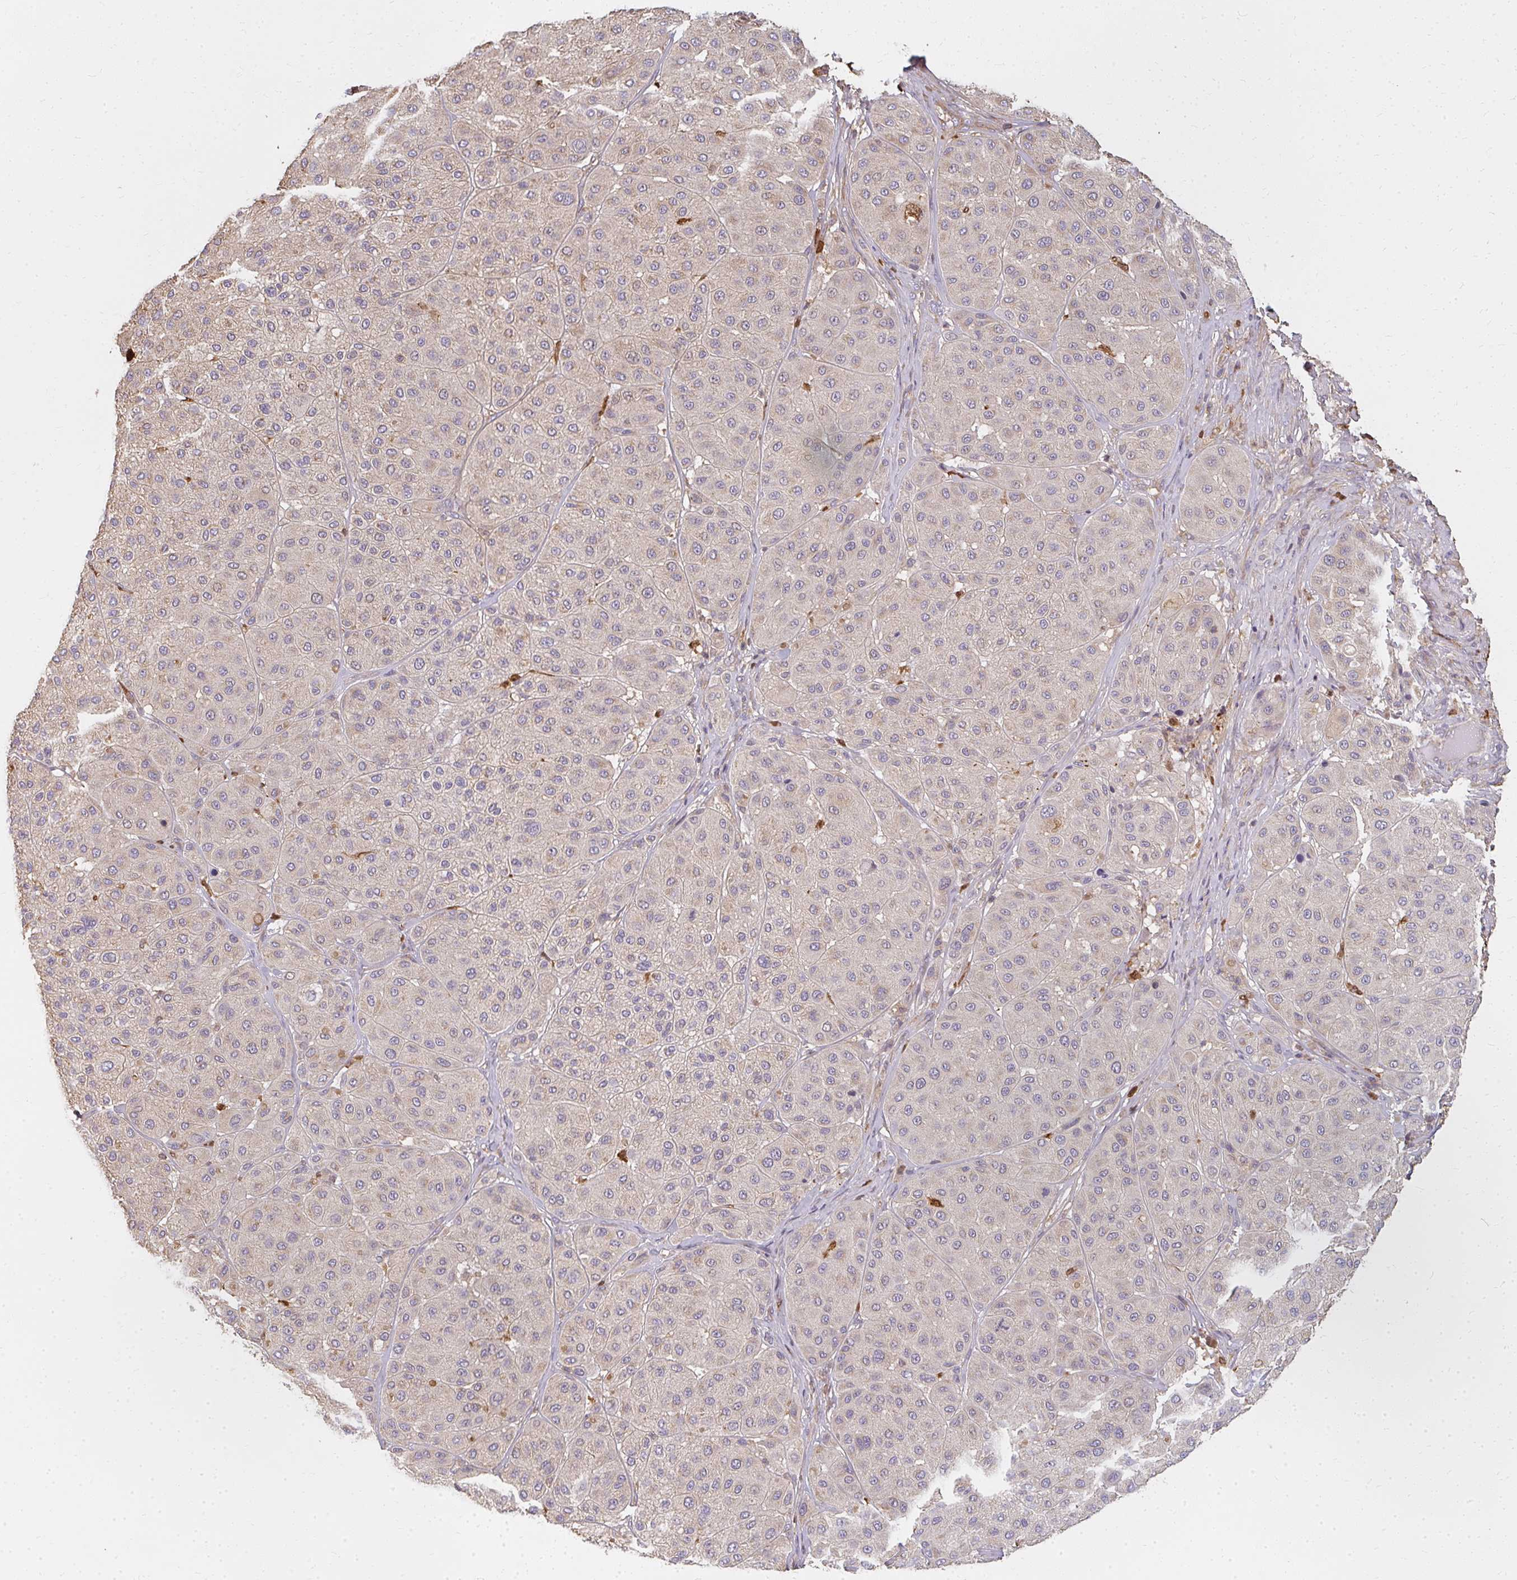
{"staining": {"intensity": "negative", "quantity": "none", "location": "none"}, "tissue": "melanoma", "cell_type": "Tumor cells", "image_type": "cancer", "snomed": [{"axis": "morphology", "description": "Malignant melanoma, Metastatic site"}, {"axis": "topography", "description": "Smooth muscle"}], "caption": "Immunohistochemical staining of human melanoma exhibits no significant expression in tumor cells.", "gene": "CNTRL", "patient": {"sex": "male", "age": 41}}